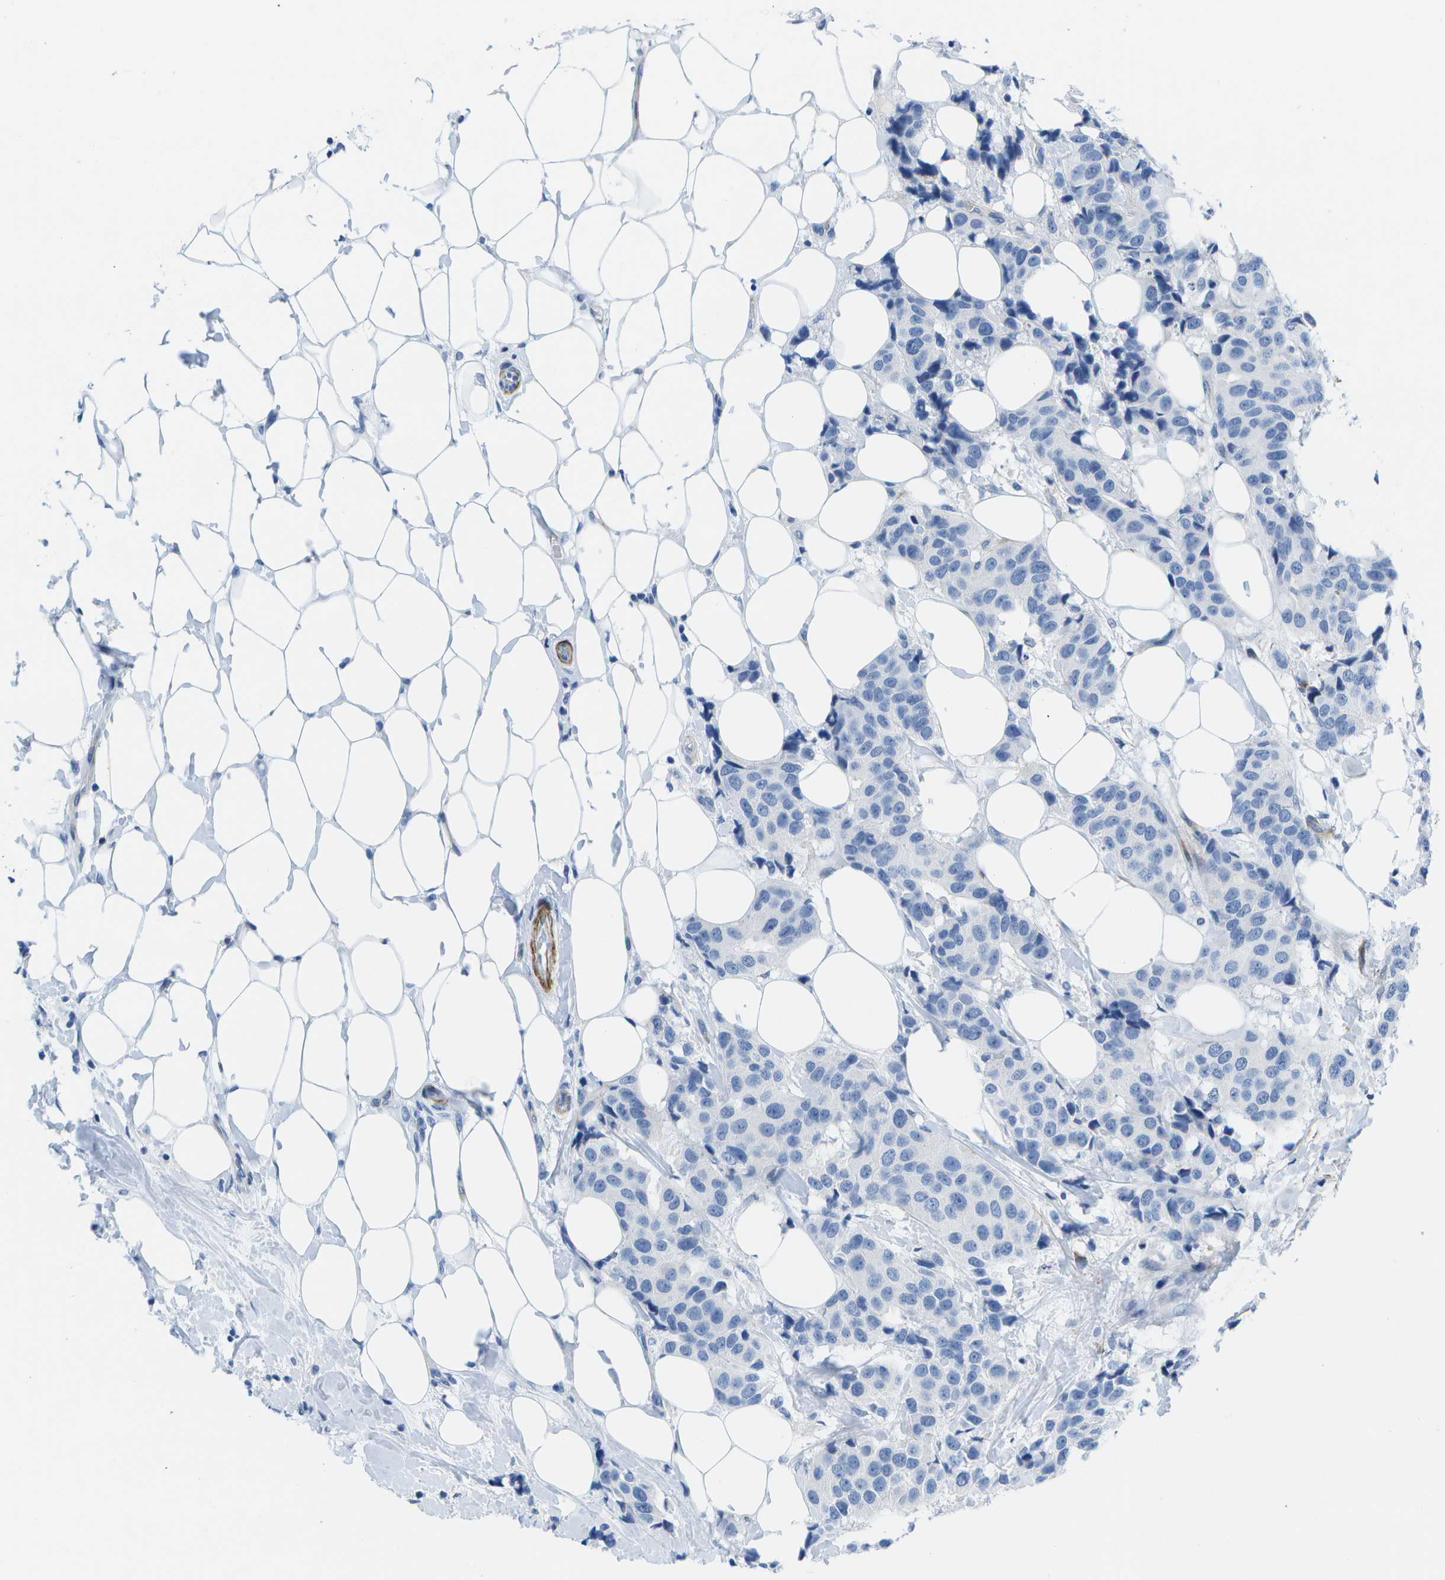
{"staining": {"intensity": "negative", "quantity": "none", "location": "none"}, "tissue": "breast cancer", "cell_type": "Tumor cells", "image_type": "cancer", "snomed": [{"axis": "morphology", "description": "Normal tissue, NOS"}, {"axis": "morphology", "description": "Duct carcinoma"}, {"axis": "topography", "description": "Breast"}], "caption": "Tumor cells are negative for brown protein staining in invasive ductal carcinoma (breast).", "gene": "ADGRG6", "patient": {"sex": "female", "age": 39}}